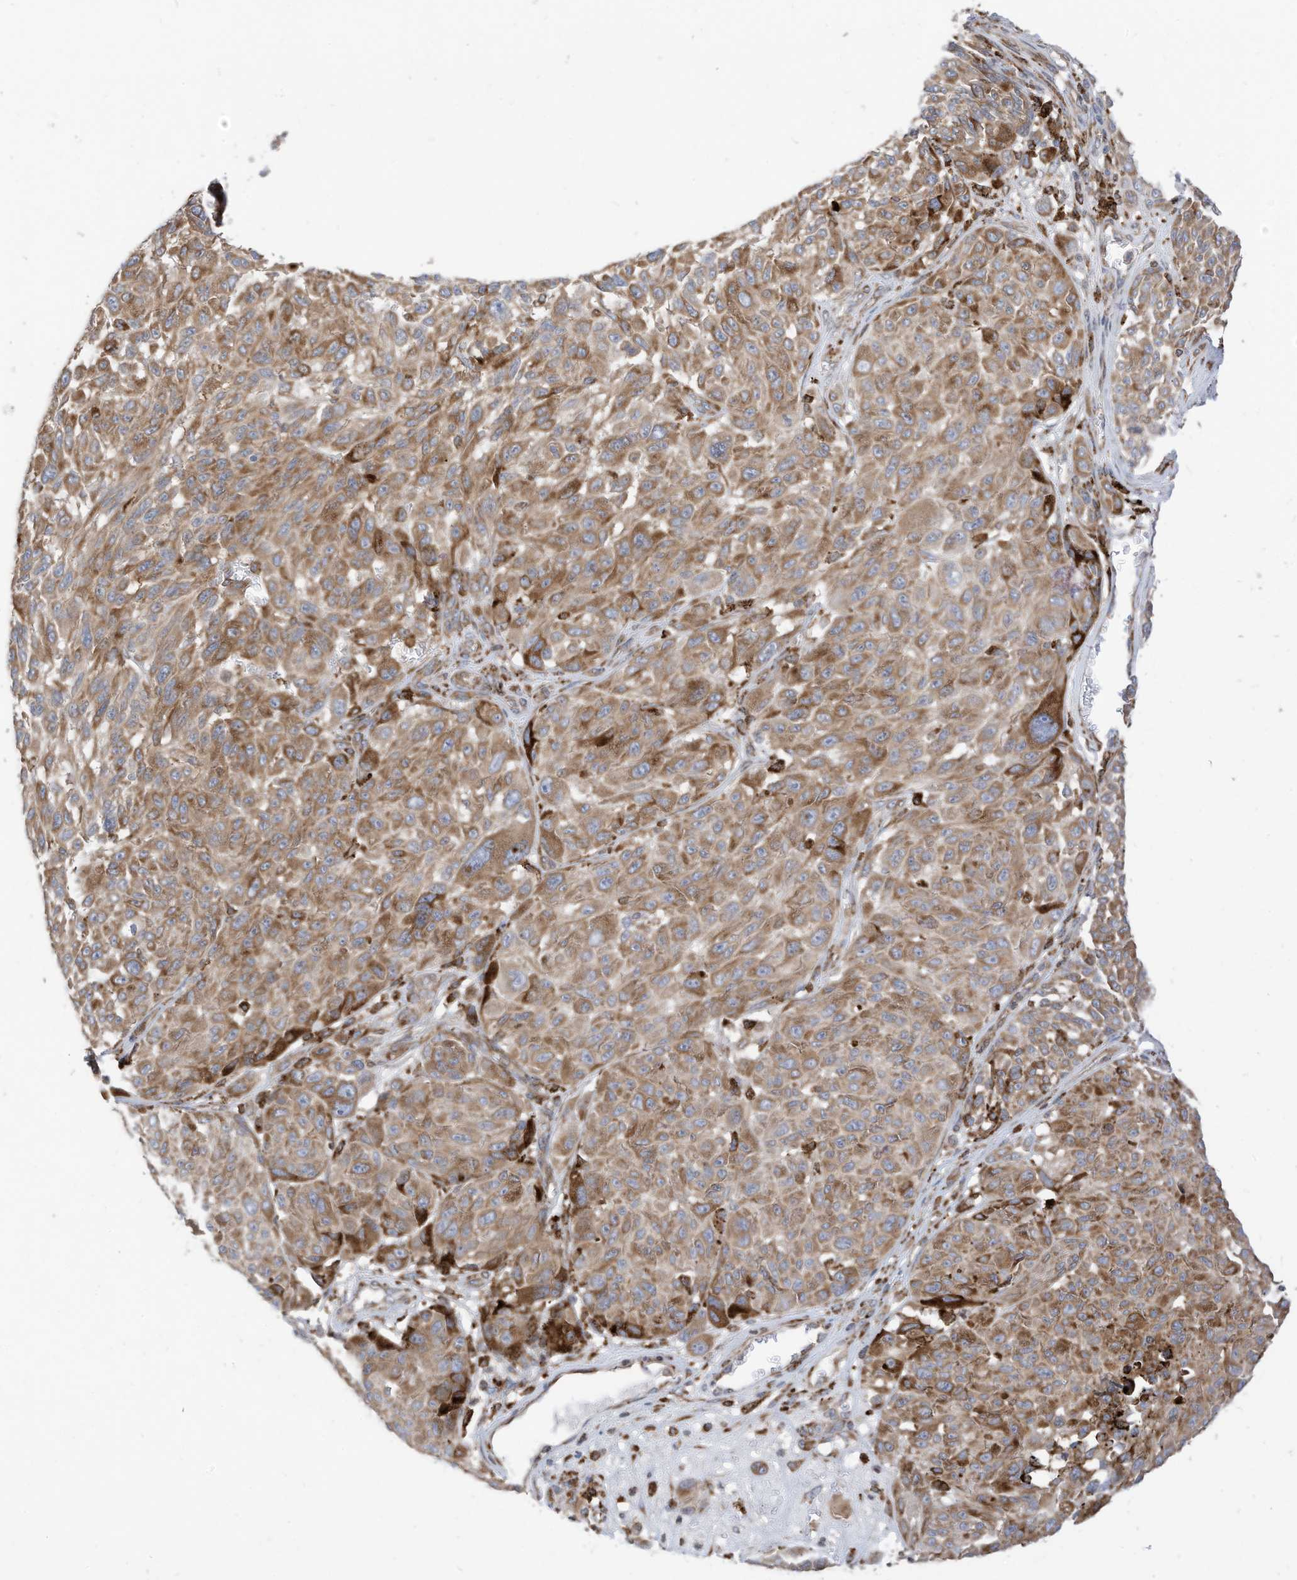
{"staining": {"intensity": "moderate", "quantity": ">75%", "location": "cytoplasmic/membranous"}, "tissue": "melanoma", "cell_type": "Tumor cells", "image_type": "cancer", "snomed": [{"axis": "morphology", "description": "Malignant melanoma, NOS"}, {"axis": "topography", "description": "Skin"}], "caption": "This histopathology image demonstrates melanoma stained with IHC to label a protein in brown. The cytoplasmic/membranous of tumor cells show moderate positivity for the protein. Nuclei are counter-stained blue.", "gene": "TRNAU1AP", "patient": {"sex": "male", "age": 83}}